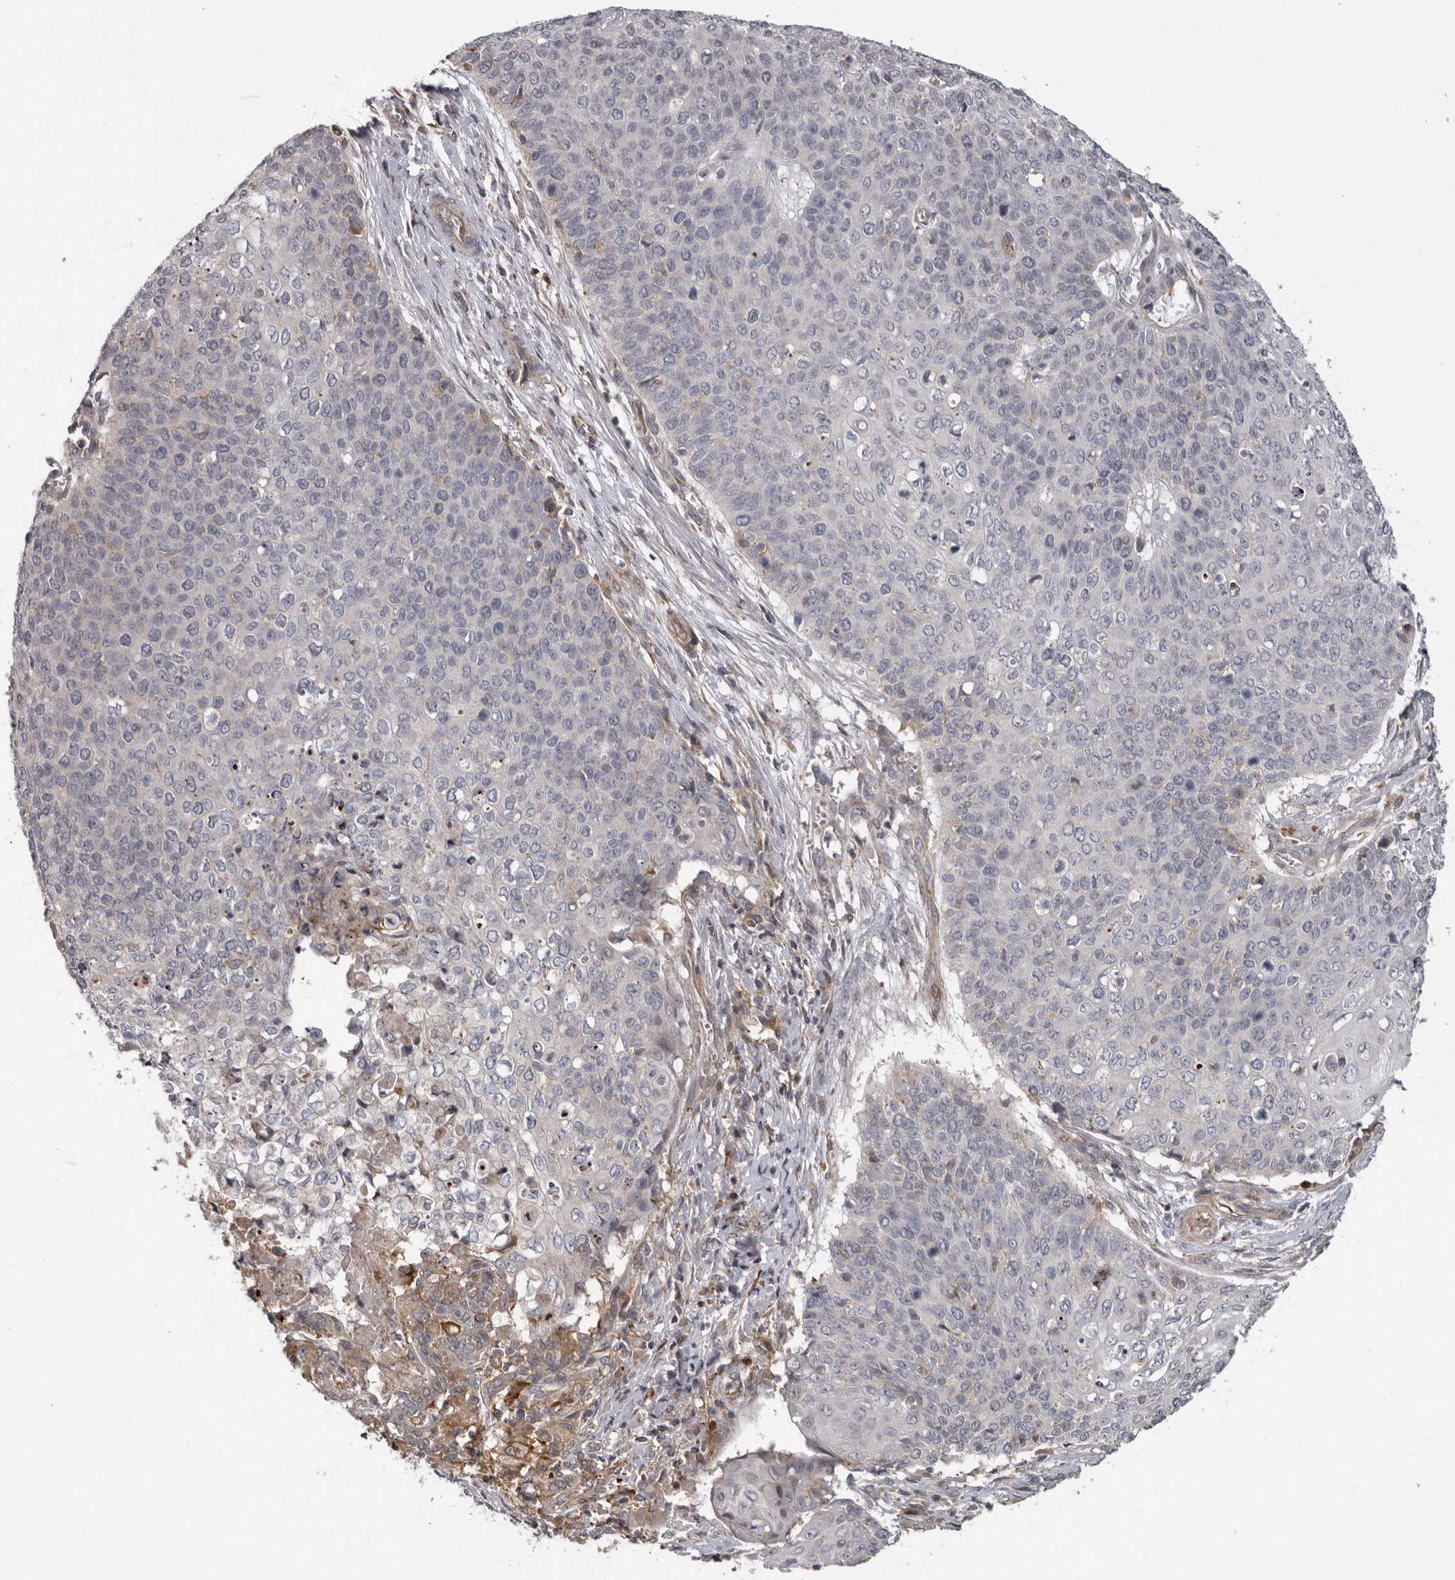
{"staining": {"intensity": "negative", "quantity": "none", "location": "none"}, "tissue": "cervical cancer", "cell_type": "Tumor cells", "image_type": "cancer", "snomed": [{"axis": "morphology", "description": "Squamous cell carcinoma, NOS"}, {"axis": "topography", "description": "Cervix"}], "caption": "High power microscopy photomicrograph of an immunohistochemistry histopathology image of cervical cancer (squamous cell carcinoma), revealing no significant staining in tumor cells.", "gene": "FGFR4", "patient": {"sex": "female", "age": 39}}